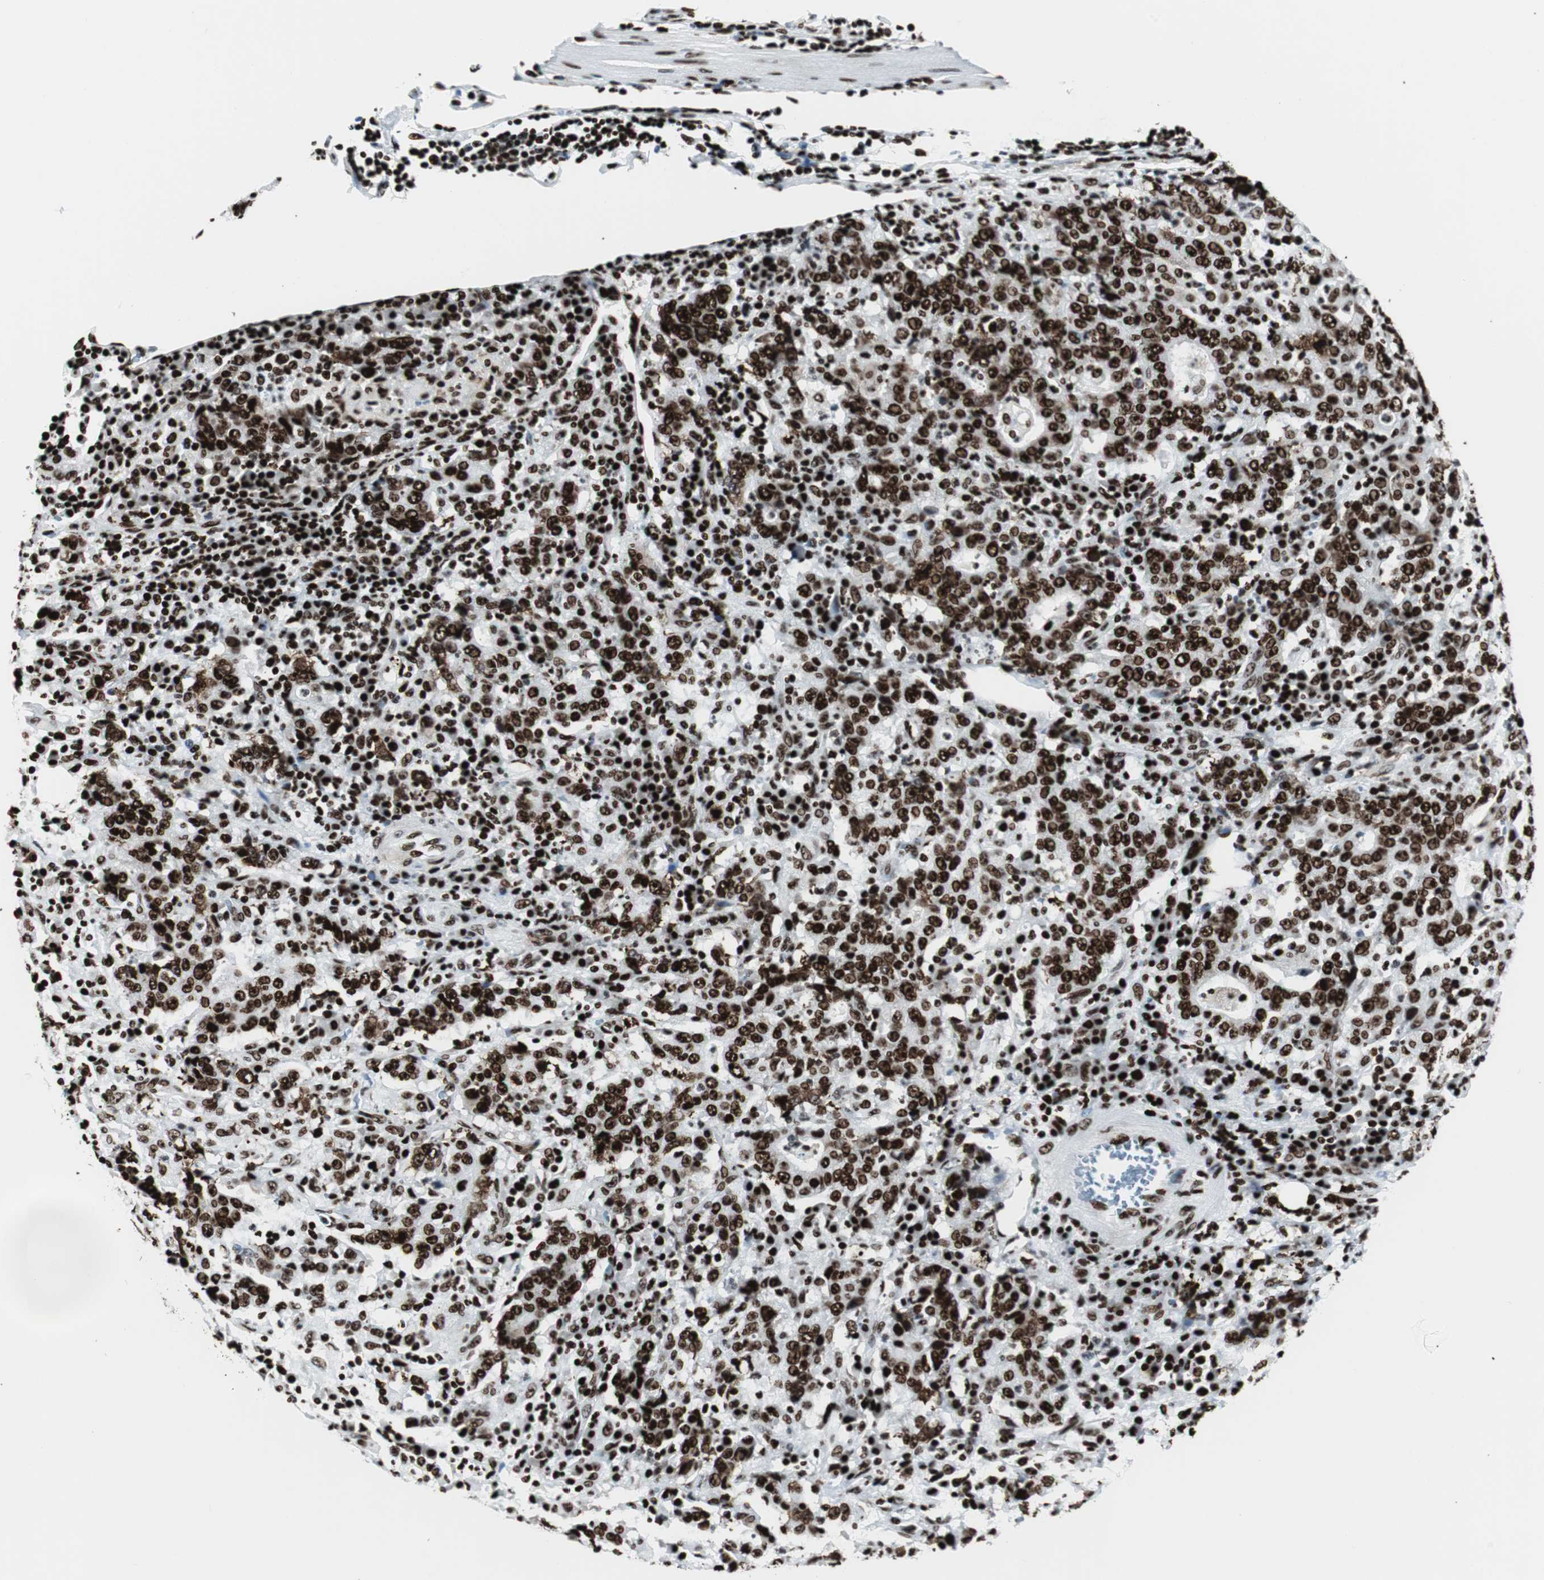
{"staining": {"intensity": "strong", "quantity": ">75%", "location": "nuclear"}, "tissue": "stomach cancer", "cell_type": "Tumor cells", "image_type": "cancer", "snomed": [{"axis": "morphology", "description": "Normal tissue, NOS"}, {"axis": "morphology", "description": "Adenocarcinoma, NOS"}, {"axis": "topography", "description": "Stomach, upper"}, {"axis": "topography", "description": "Stomach"}], "caption": "The micrograph displays a brown stain indicating the presence of a protein in the nuclear of tumor cells in stomach cancer. (brown staining indicates protein expression, while blue staining denotes nuclei).", "gene": "NCL", "patient": {"sex": "male", "age": 59}}